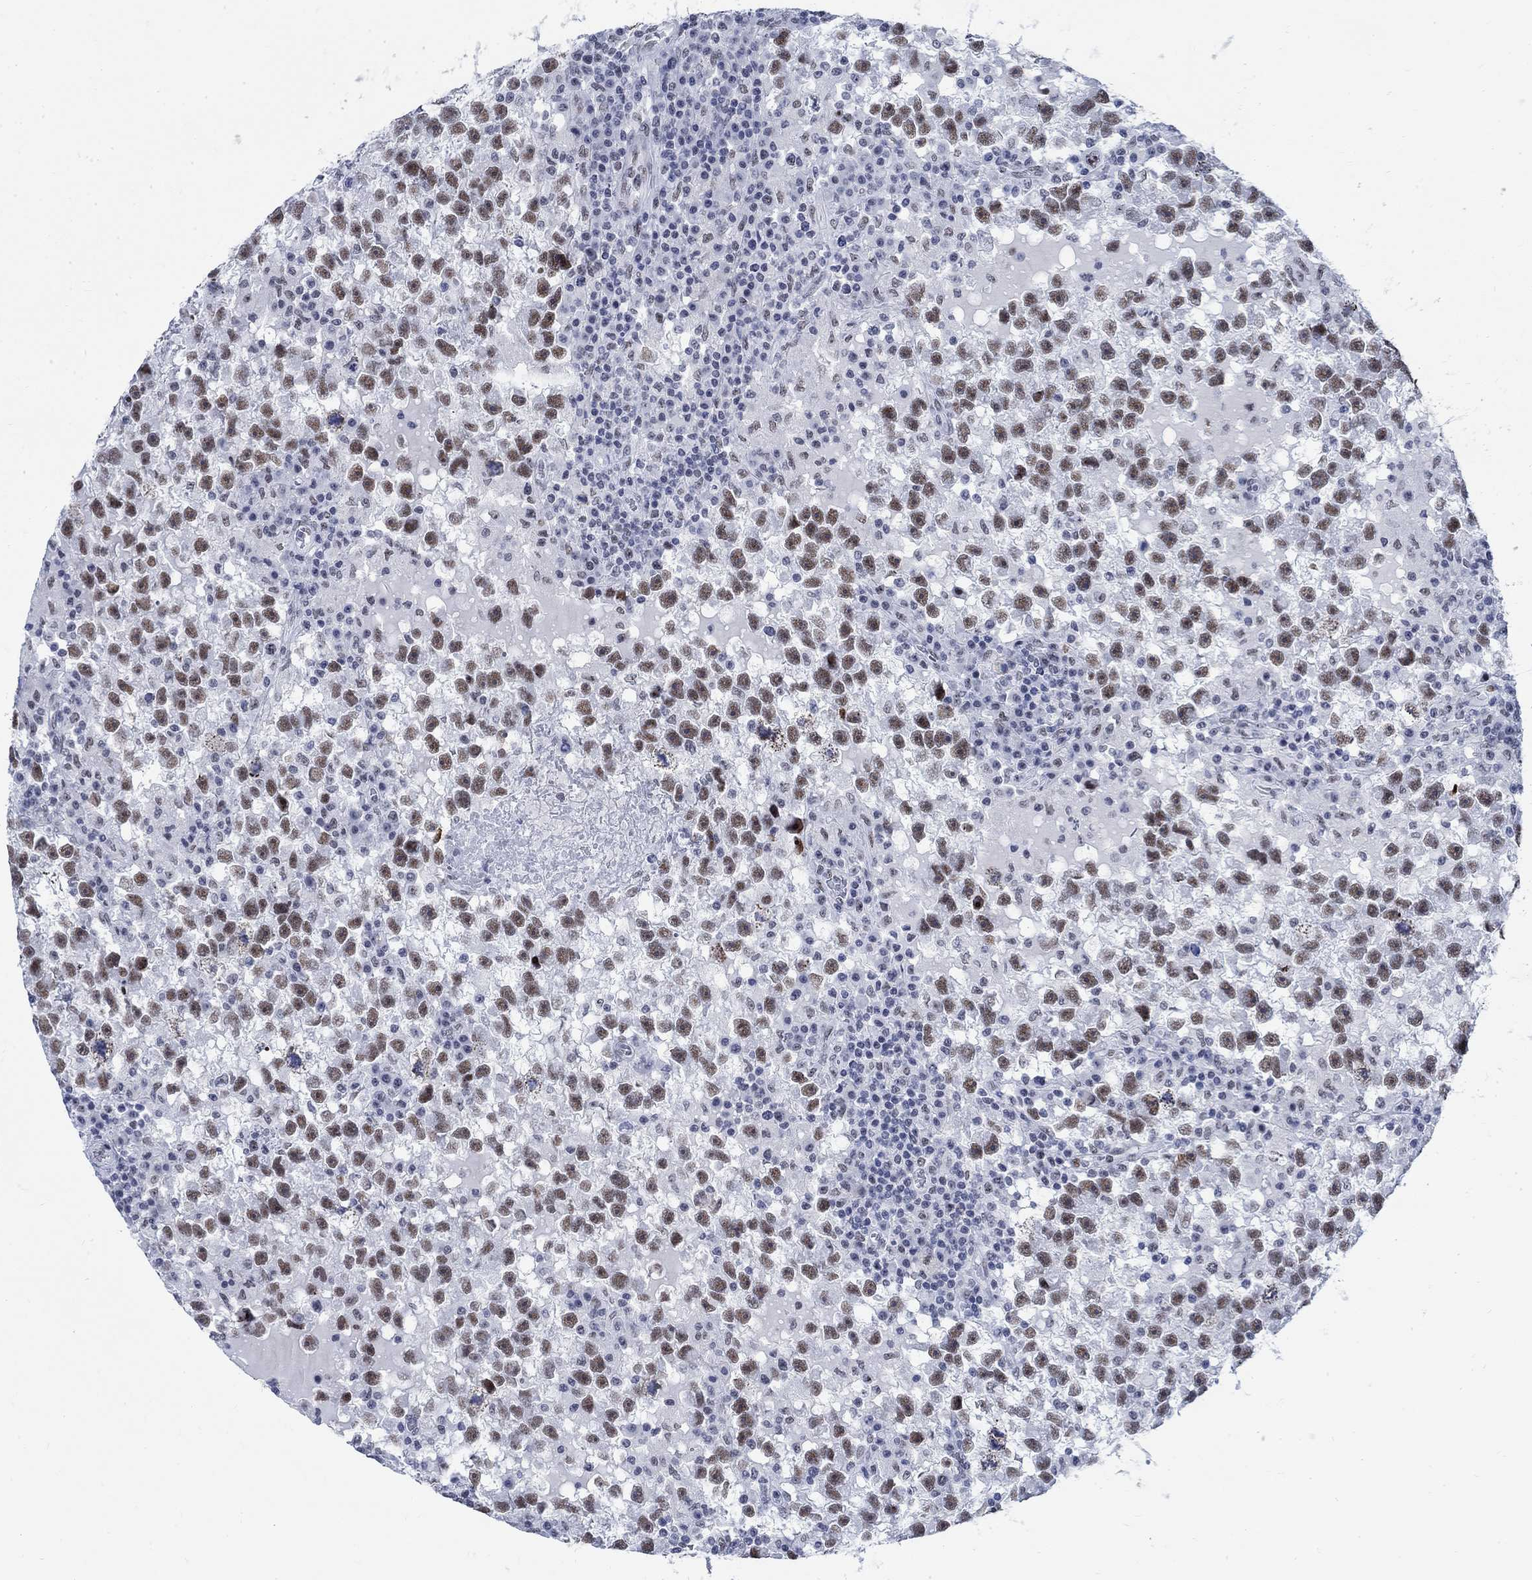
{"staining": {"intensity": "moderate", "quantity": ">75%", "location": "nuclear"}, "tissue": "testis cancer", "cell_type": "Tumor cells", "image_type": "cancer", "snomed": [{"axis": "morphology", "description": "Seminoma, NOS"}, {"axis": "topography", "description": "Testis"}], "caption": "There is medium levels of moderate nuclear staining in tumor cells of testis seminoma, as demonstrated by immunohistochemical staining (brown color).", "gene": "DLK1", "patient": {"sex": "male", "age": 47}}